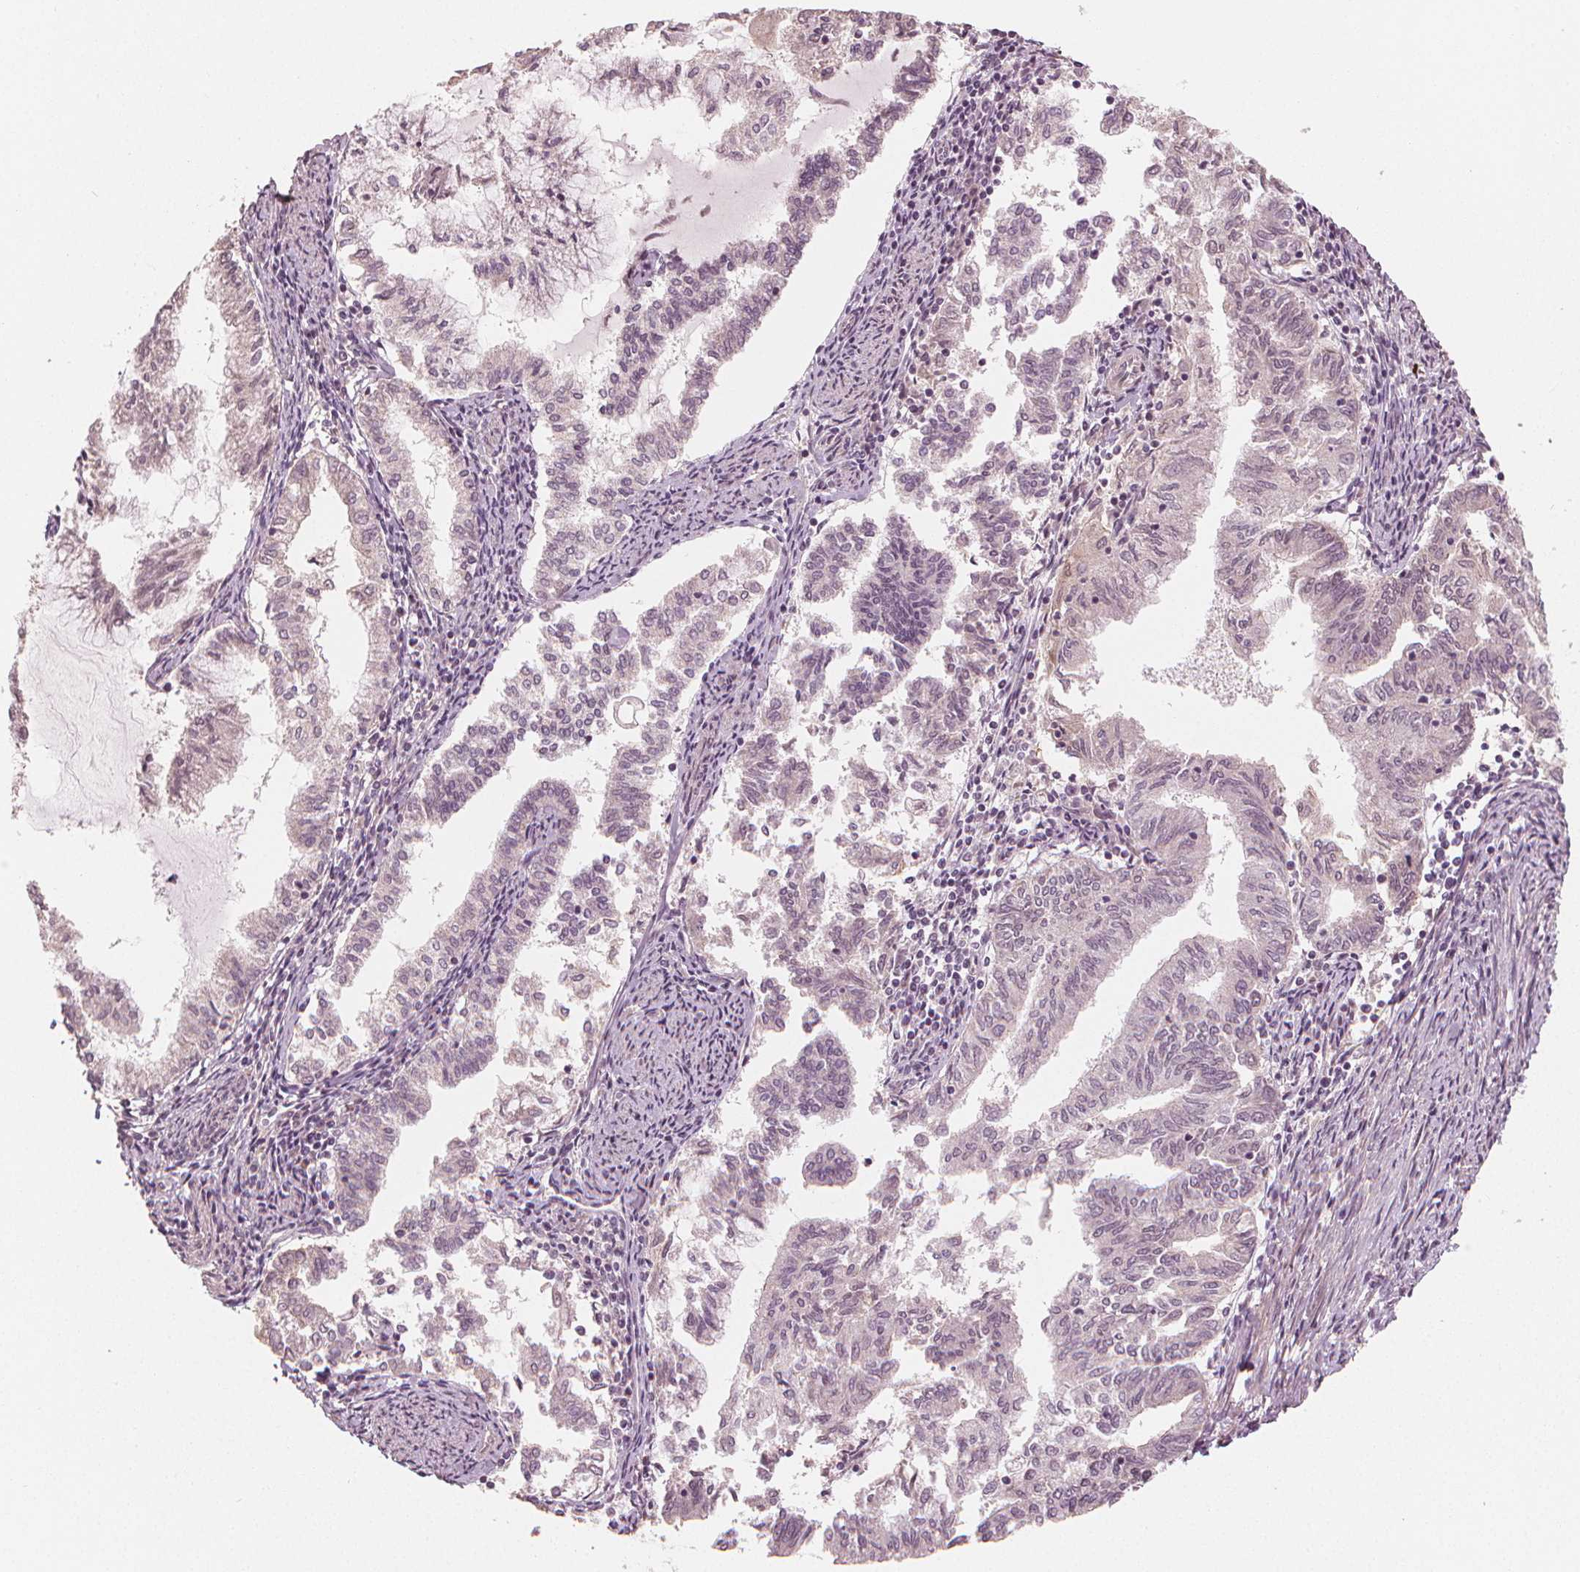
{"staining": {"intensity": "negative", "quantity": "none", "location": "none"}, "tissue": "endometrial cancer", "cell_type": "Tumor cells", "image_type": "cancer", "snomed": [{"axis": "morphology", "description": "Adenocarcinoma, NOS"}, {"axis": "topography", "description": "Endometrium"}], "caption": "This image is of adenocarcinoma (endometrial) stained with immunohistochemistry (IHC) to label a protein in brown with the nuclei are counter-stained blue. There is no staining in tumor cells.", "gene": "CLBA1", "patient": {"sex": "female", "age": 79}}